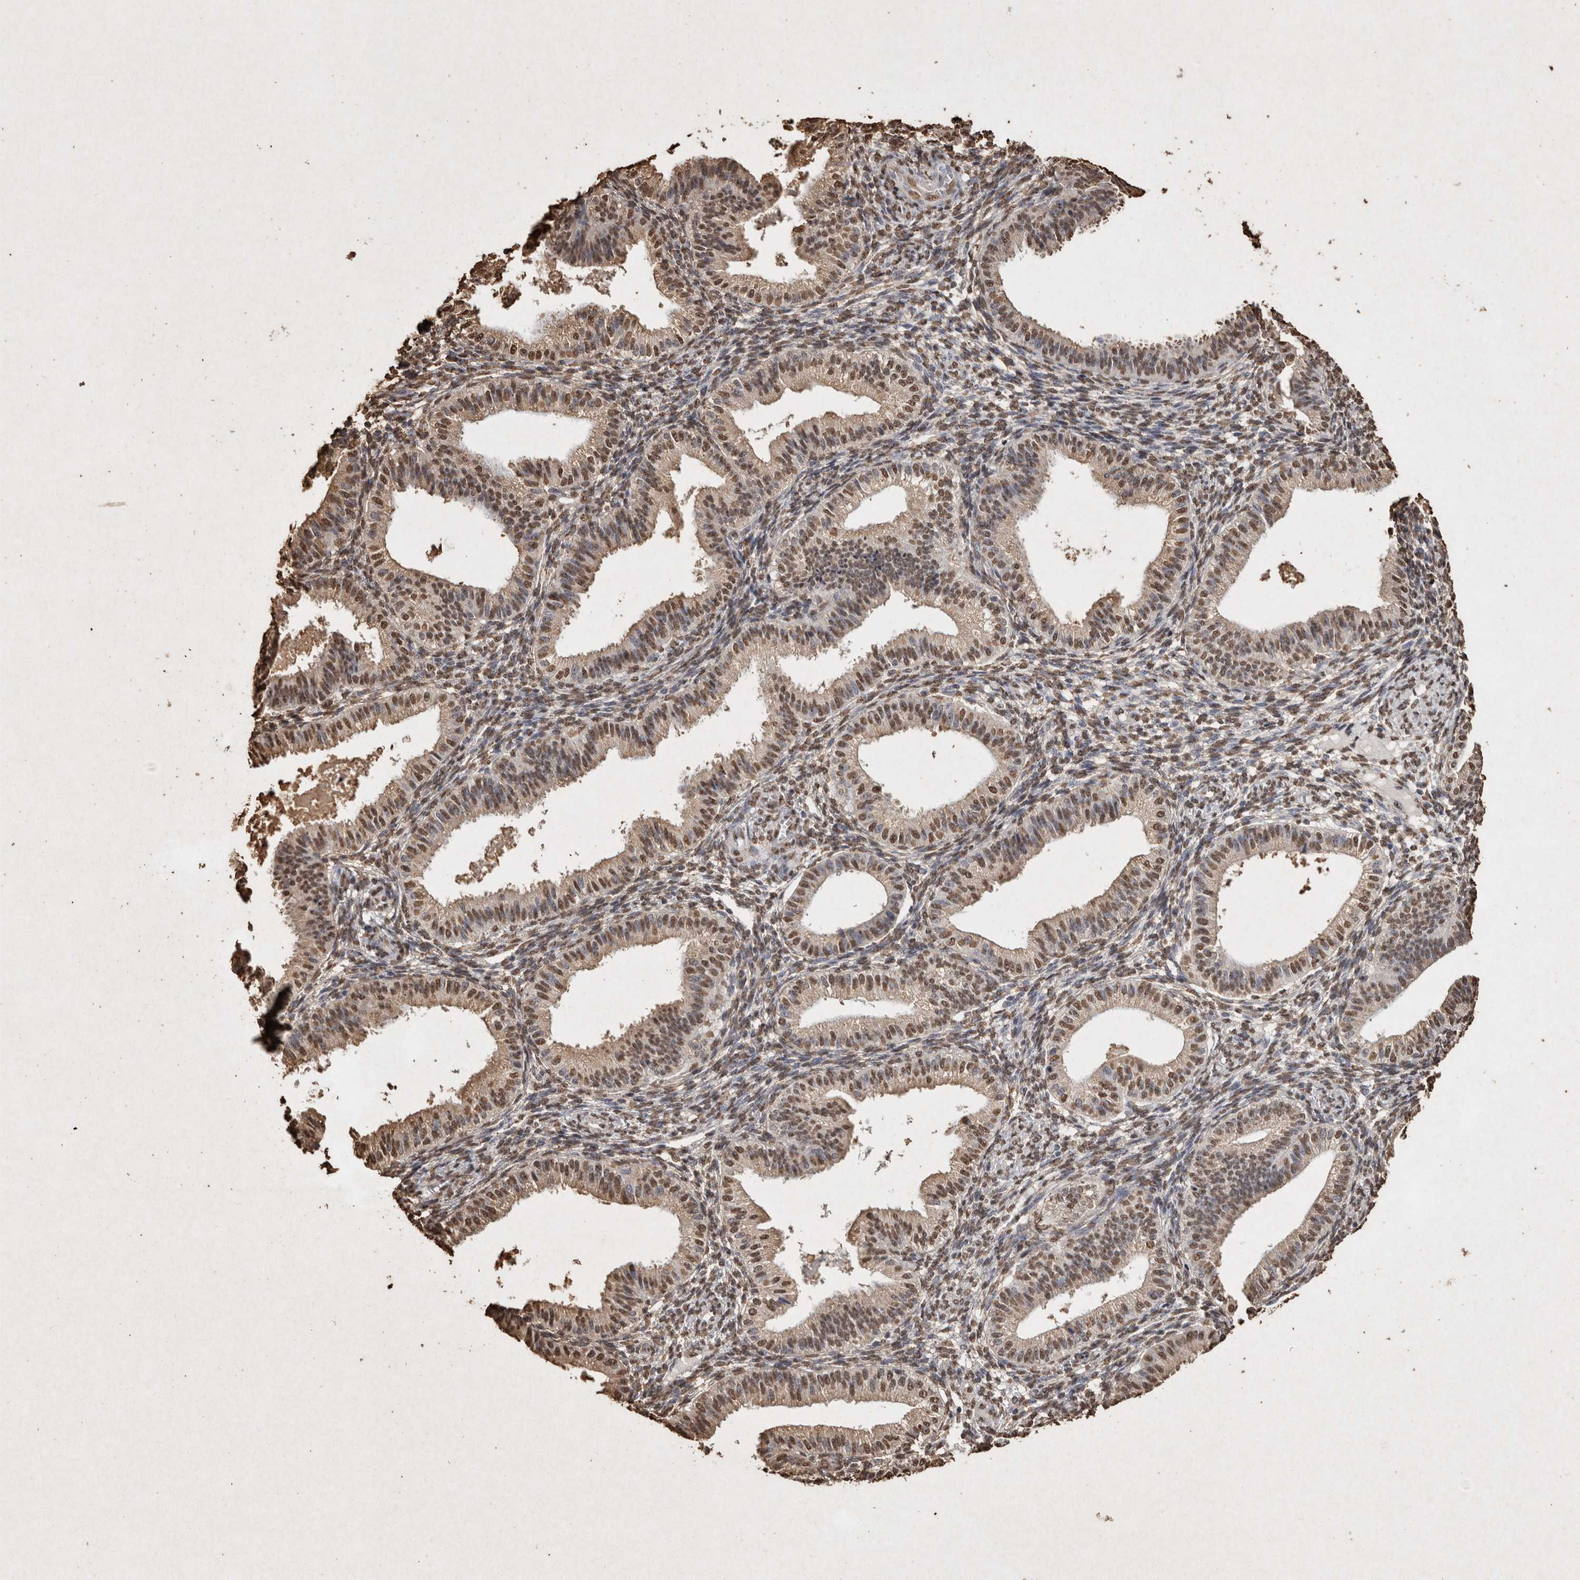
{"staining": {"intensity": "moderate", "quantity": ">75%", "location": "nuclear"}, "tissue": "endometrium", "cell_type": "Cells in endometrial stroma", "image_type": "normal", "snomed": [{"axis": "morphology", "description": "Normal tissue, NOS"}, {"axis": "topography", "description": "Endometrium"}], "caption": "Human endometrium stained for a protein (brown) shows moderate nuclear positive expression in approximately >75% of cells in endometrial stroma.", "gene": "FSTL3", "patient": {"sex": "female", "age": 39}}